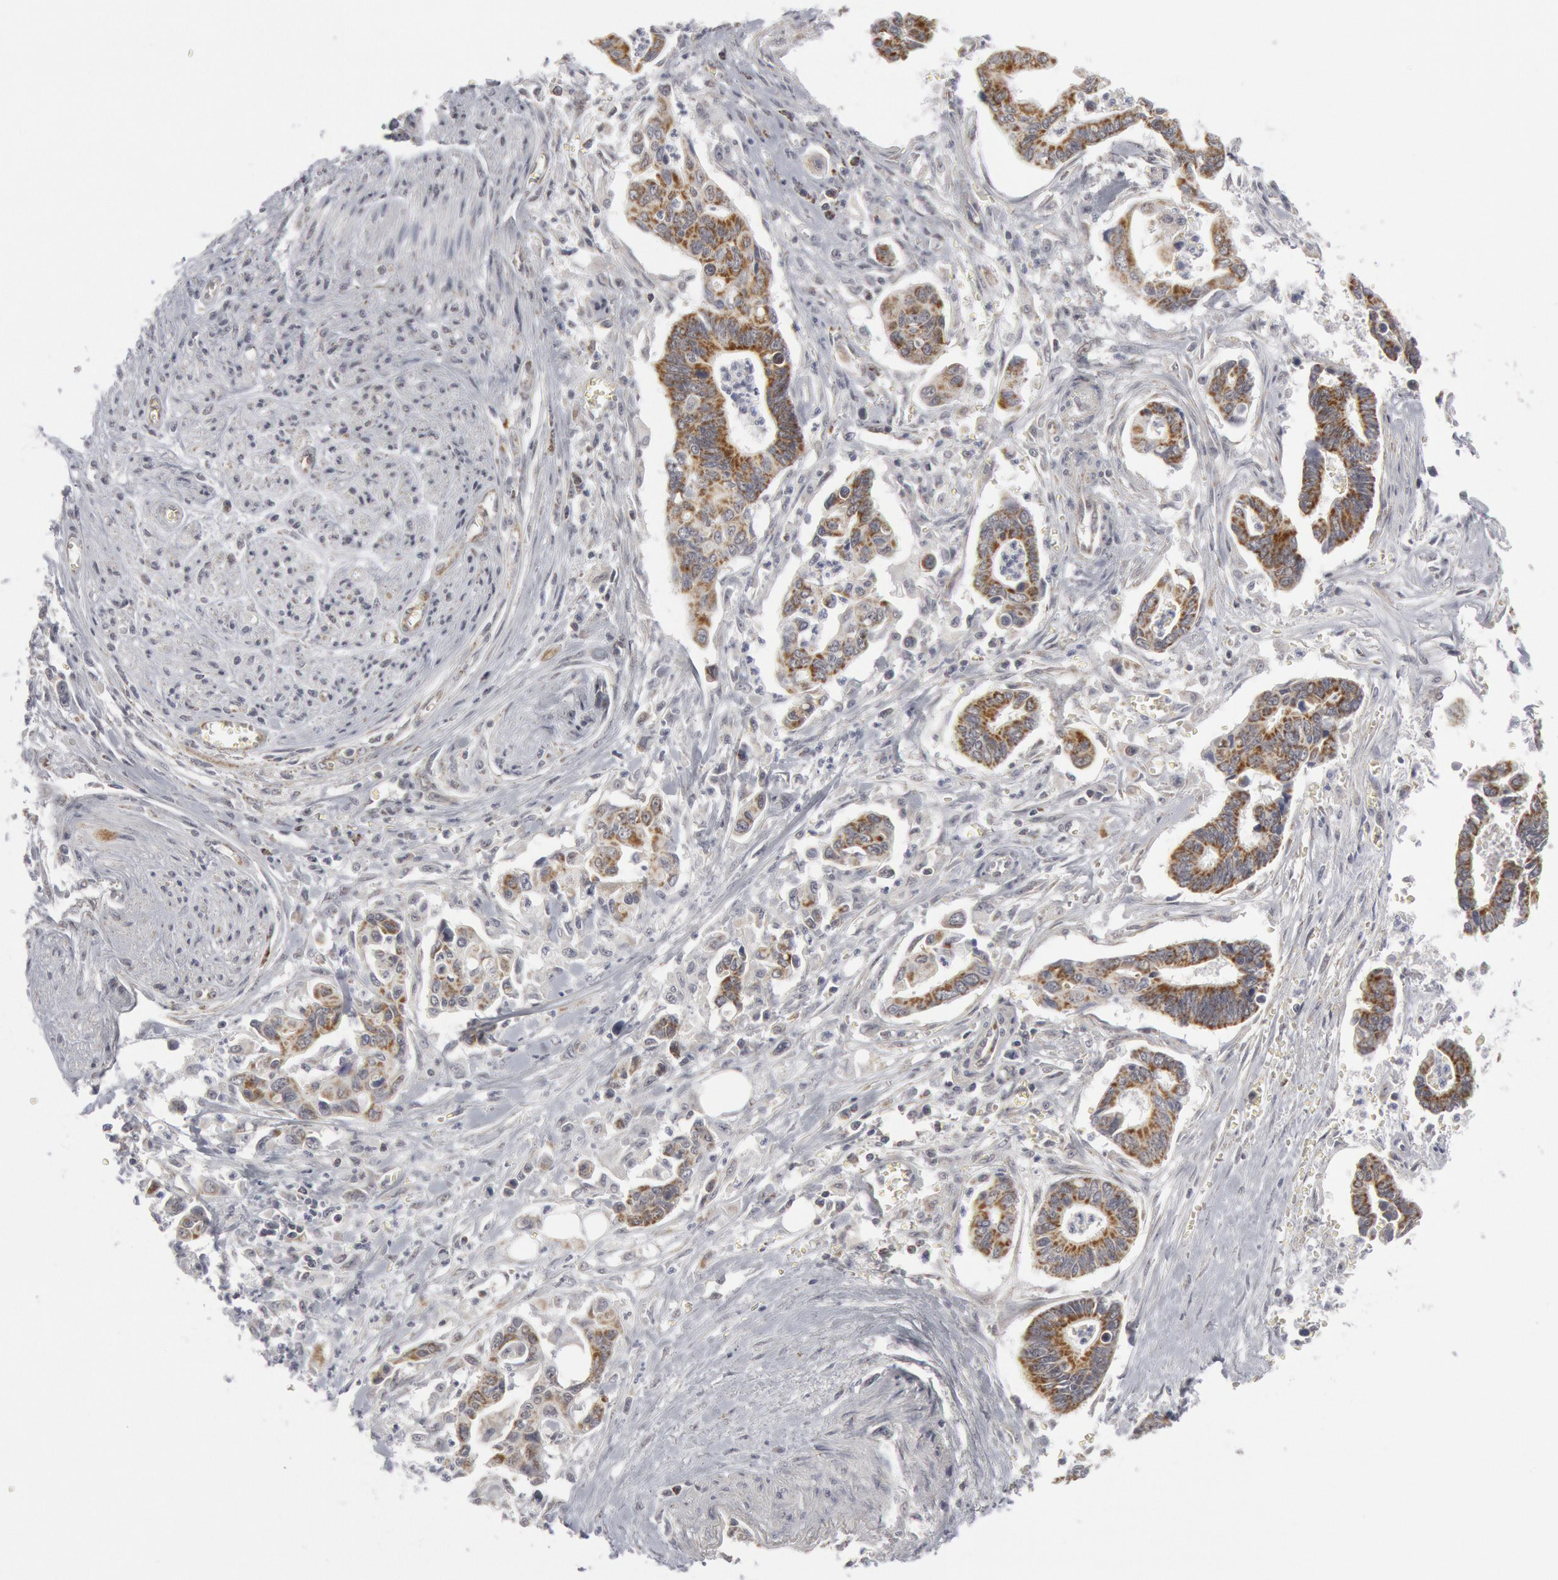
{"staining": {"intensity": "moderate", "quantity": ">75%", "location": "cytoplasmic/membranous"}, "tissue": "pancreatic cancer", "cell_type": "Tumor cells", "image_type": "cancer", "snomed": [{"axis": "morphology", "description": "Adenocarcinoma, NOS"}, {"axis": "topography", "description": "Pancreas"}], "caption": "IHC image of neoplastic tissue: adenocarcinoma (pancreatic) stained using IHC exhibits medium levels of moderate protein expression localized specifically in the cytoplasmic/membranous of tumor cells, appearing as a cytoplasmic/membranous brown color.", "gene": "CASP9", "patient": {"sex": "female", "age": 70}}